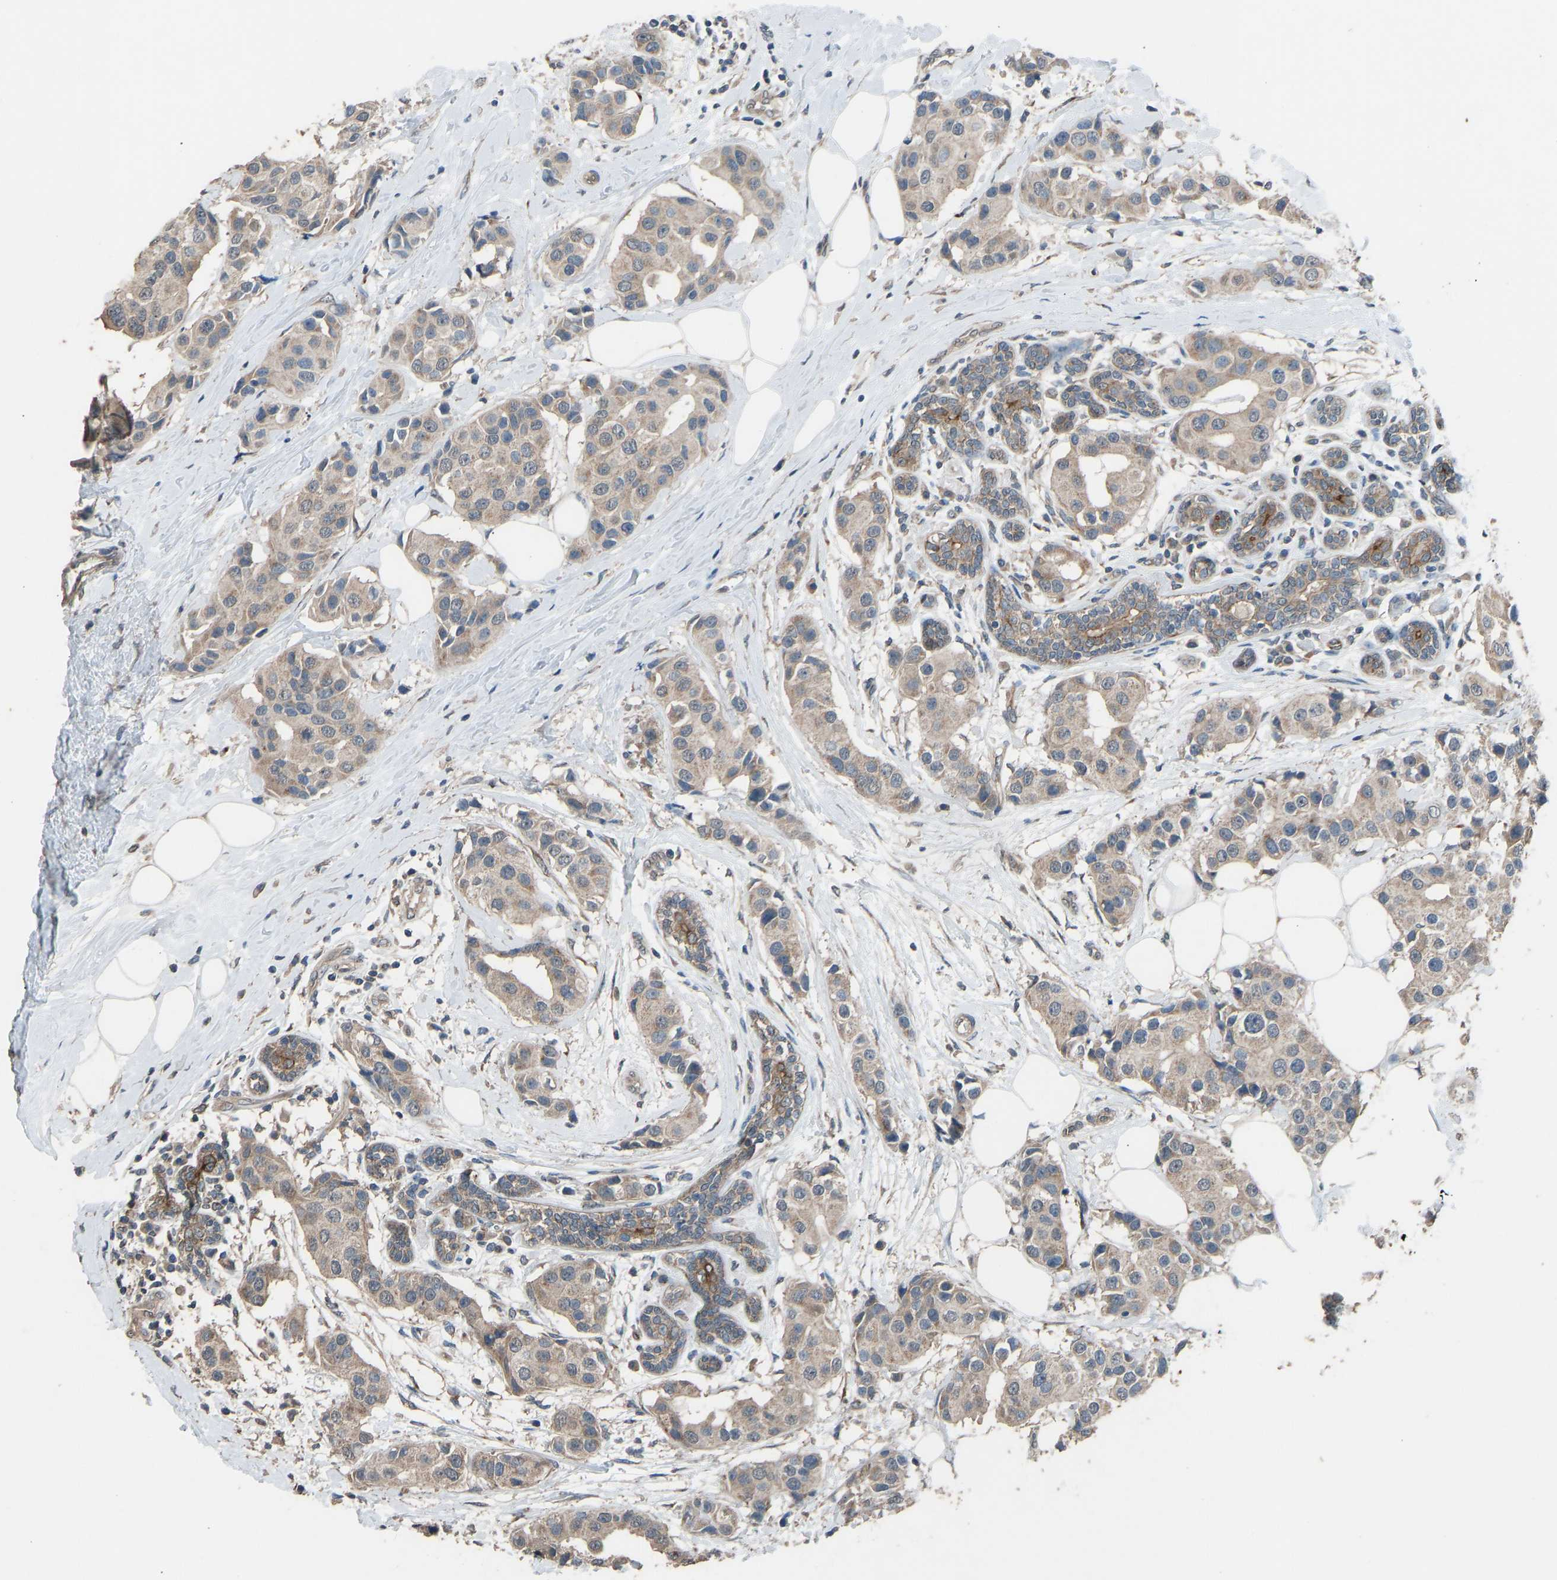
{"staining": {"intensity": "weak", "quantity": ">75%", "location": "cytoplasmic/membranous"}, "tissue": "breast cancer", "cell_type": "Tumor cells", "image_type": "cancer", "snomed": [{"axis": "morphology", "description": "Normal tissue, NOS"}, {"axis": "morphology", "description": "Duct carcinoma"}, {"axis": "topography", "description": "Breast"}], "caption": "Immunohistochemistry (IHC) of human breast infiltrating ductal carcinoma shows low levels of weak cytoplasmic/membranous positivity in about >75% of tumor cells. (DAB IHC, brown staining for protein, blue staining for nuclei).", "gene": "SLC43A1", "patient": {"sex": "female", "age": 39}}